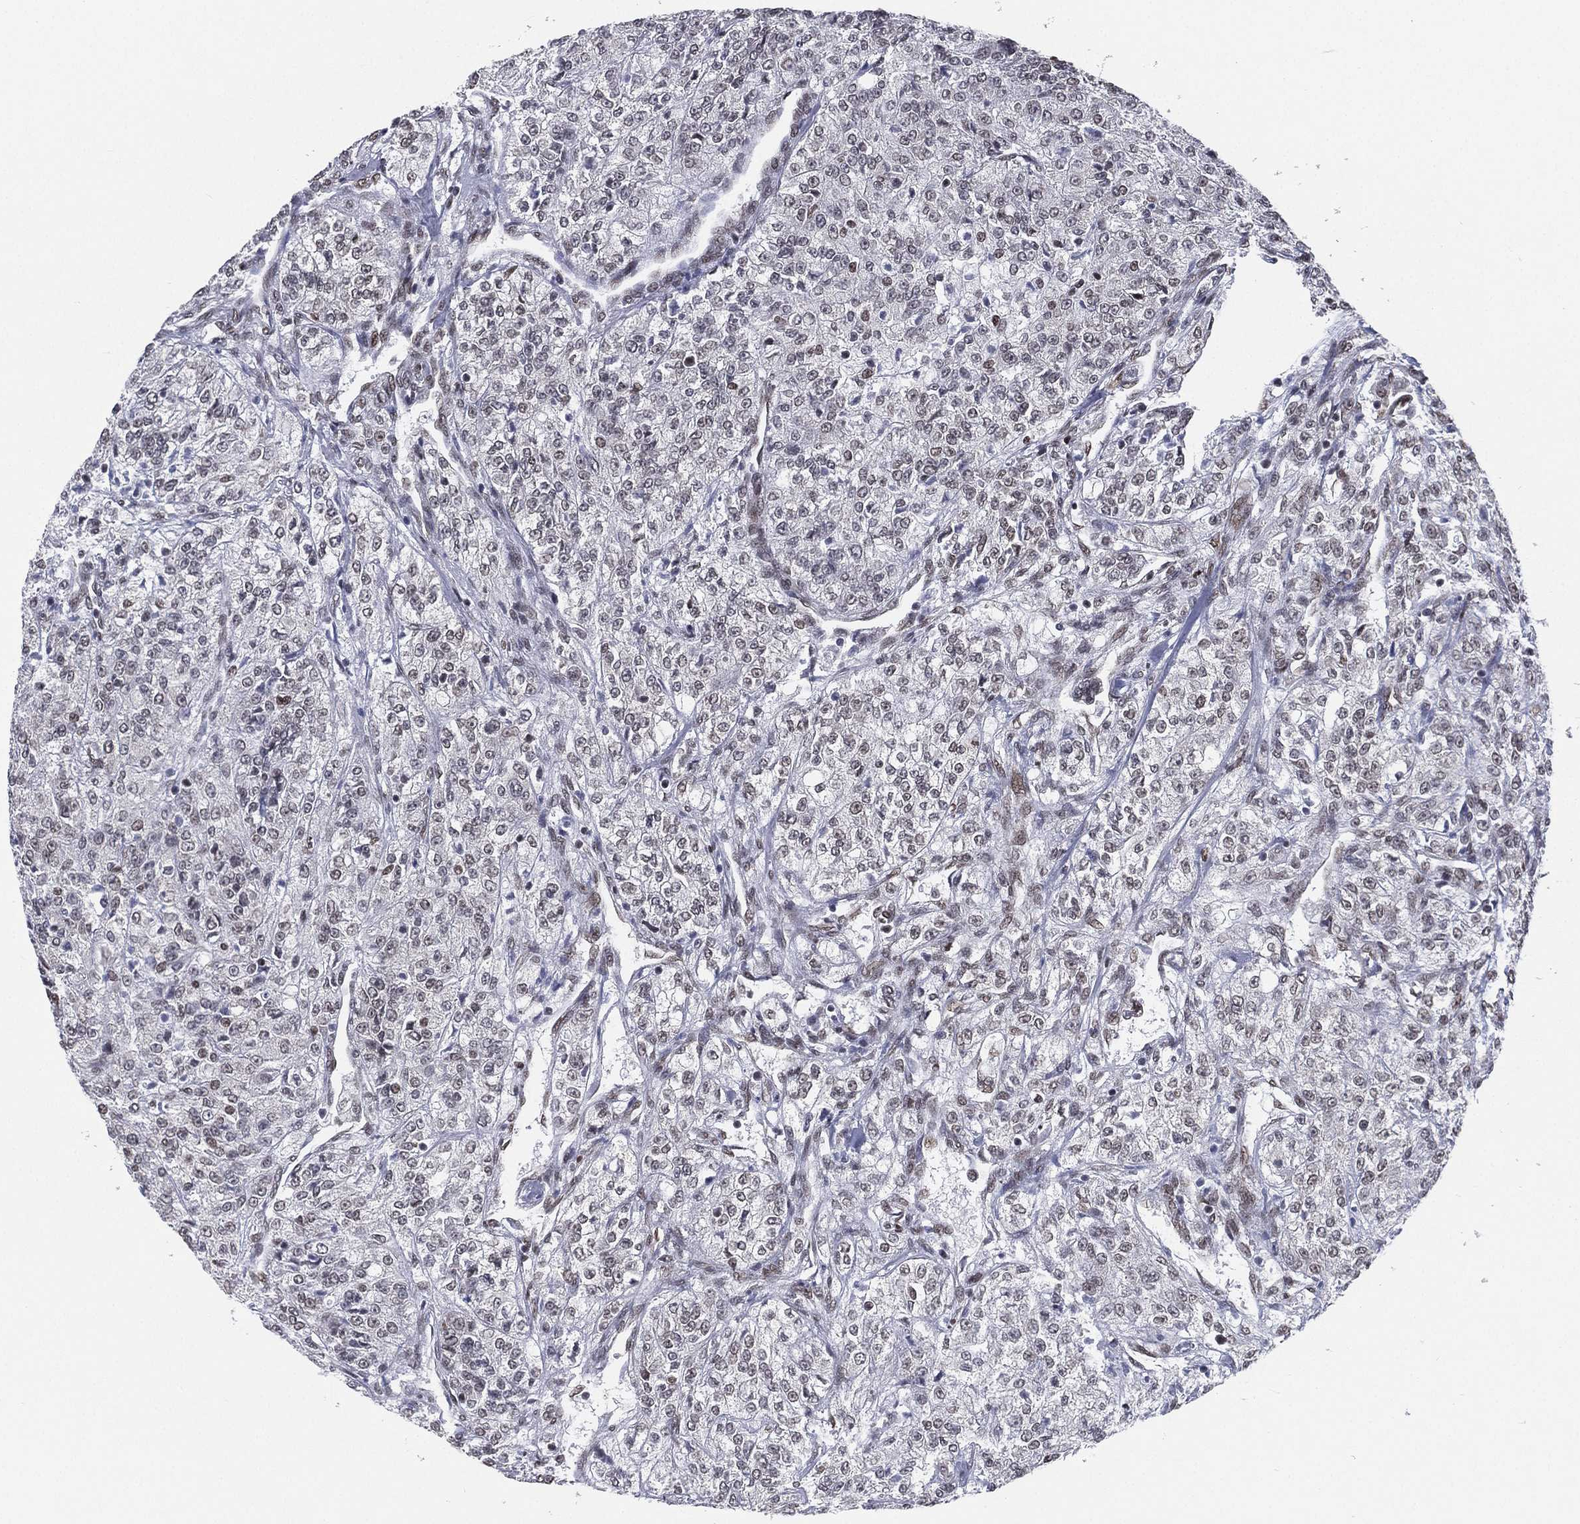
{"staining": {"intensity": "negative", "quantity": "none", "location": "none"}, "tissue": "renal cancer", "cell_type": "Tumor cells", "image_type": "cancer", "snomed": [{"axis": "morphology", "description": "Adenocarcinoma, NOS"}, {"axis": "topography", "description": "Kidney"}], "caption": "IHC image of renal adenocarcinoma stained for a protein (brown), which displays no staining in tumor cells.", "gene": "FUBP3", "patient": {"sex": "female", "age": 63}}